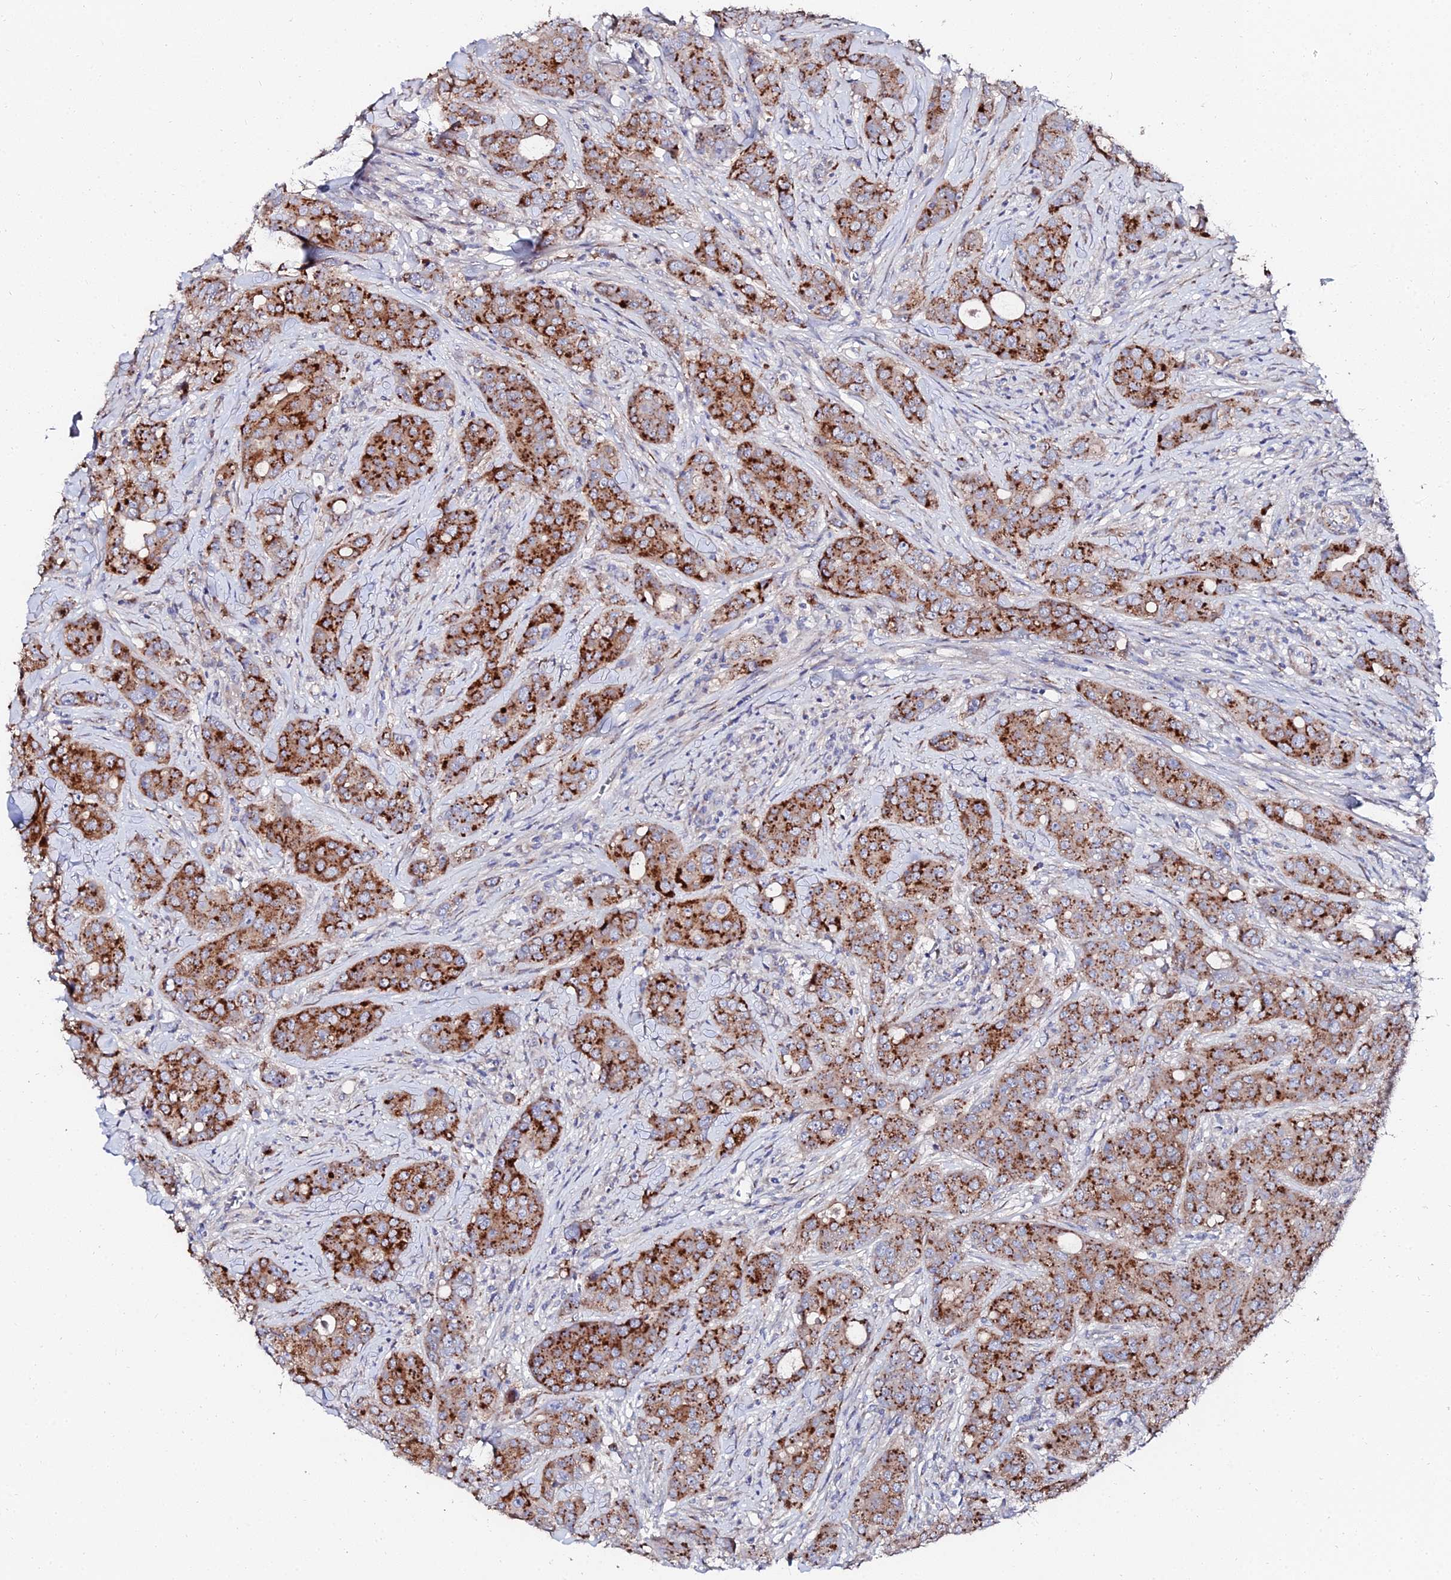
{"staining": {"intensity": "strong", "quantity": ">75%", "location": "cytoplasmic/membranous"}, "tissue": "breast cancer", "cell_type": "Tumor cells", "image_type": "cancer", "snomed": [{"axis": "morphology", "description": "Duct carcinoma"}, {"axis": "topography", "description": "Breast"}], "caption": "An image of intraductal carcinoma (breast) stained for a protein reveals strong cytoplasmic/membranous brown staining in tumor cells. The staining was performed using DAB (3,3'-diaminobenzidine), with brown indicating positive protein expression. Nuclei are stained blue with hematoxylin.", "gene": "BORCS8", "patient": {"sex": "female", "age": 43}}